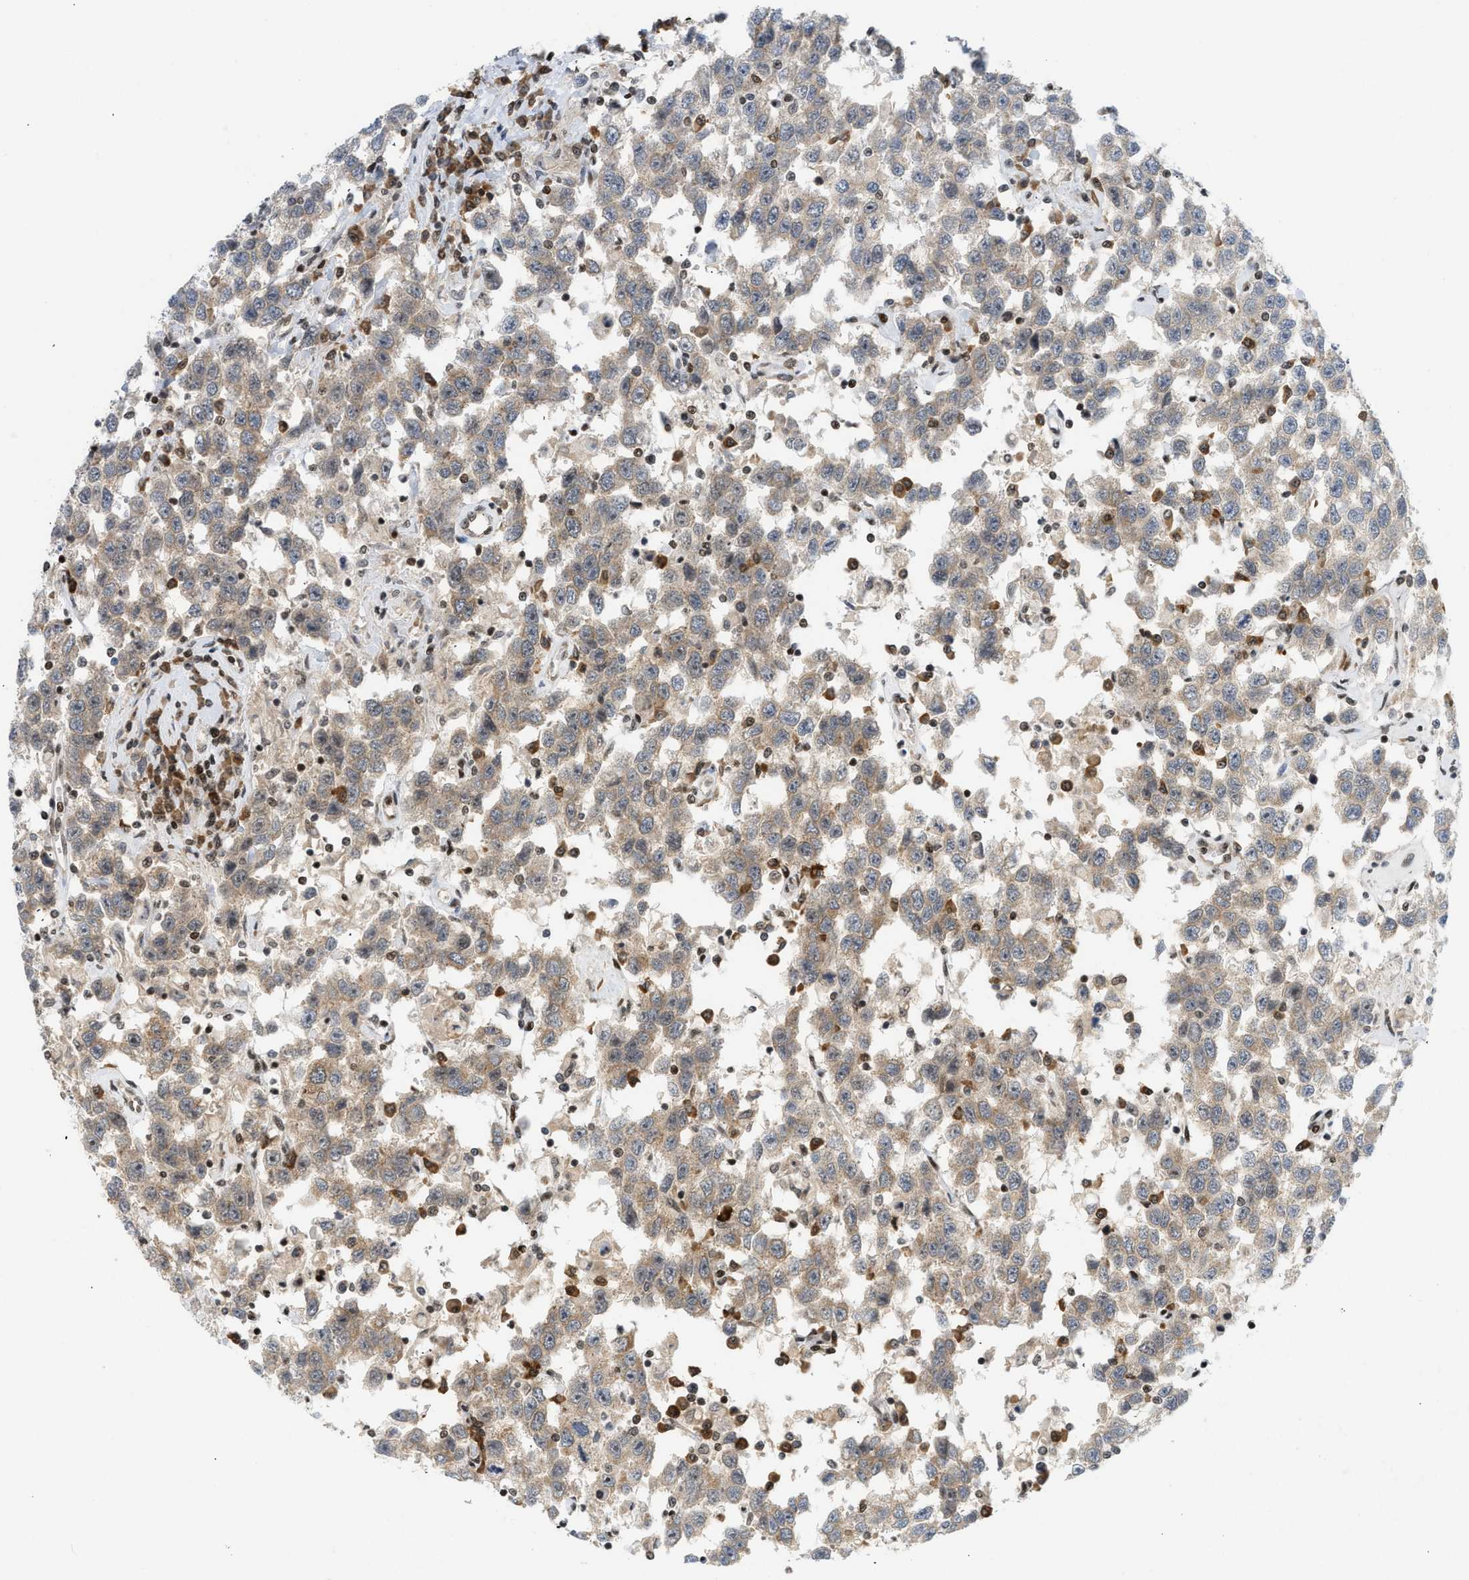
{"staining": {"intensity": "weak", "quantity": "25%-75%", "location": "cytoplasmic/membranous"}, "tissue": "testis cancer", "cell_type": "Tumor cells", "image_type": "cancer", "snomed": [{"axis": "morphology", "description": "Seminoma, NOS"}, {"axis": "topography", "description": "Testis"}], "caption": "Human testis cancer (seminoma) stained for a protein (brown) reveals weak cytoplasmic/membranous positive expression in approximately 25%-75% of tumor cells.", "gene": "ZNF22", "patient": {"sex": "male", "age": 41}}